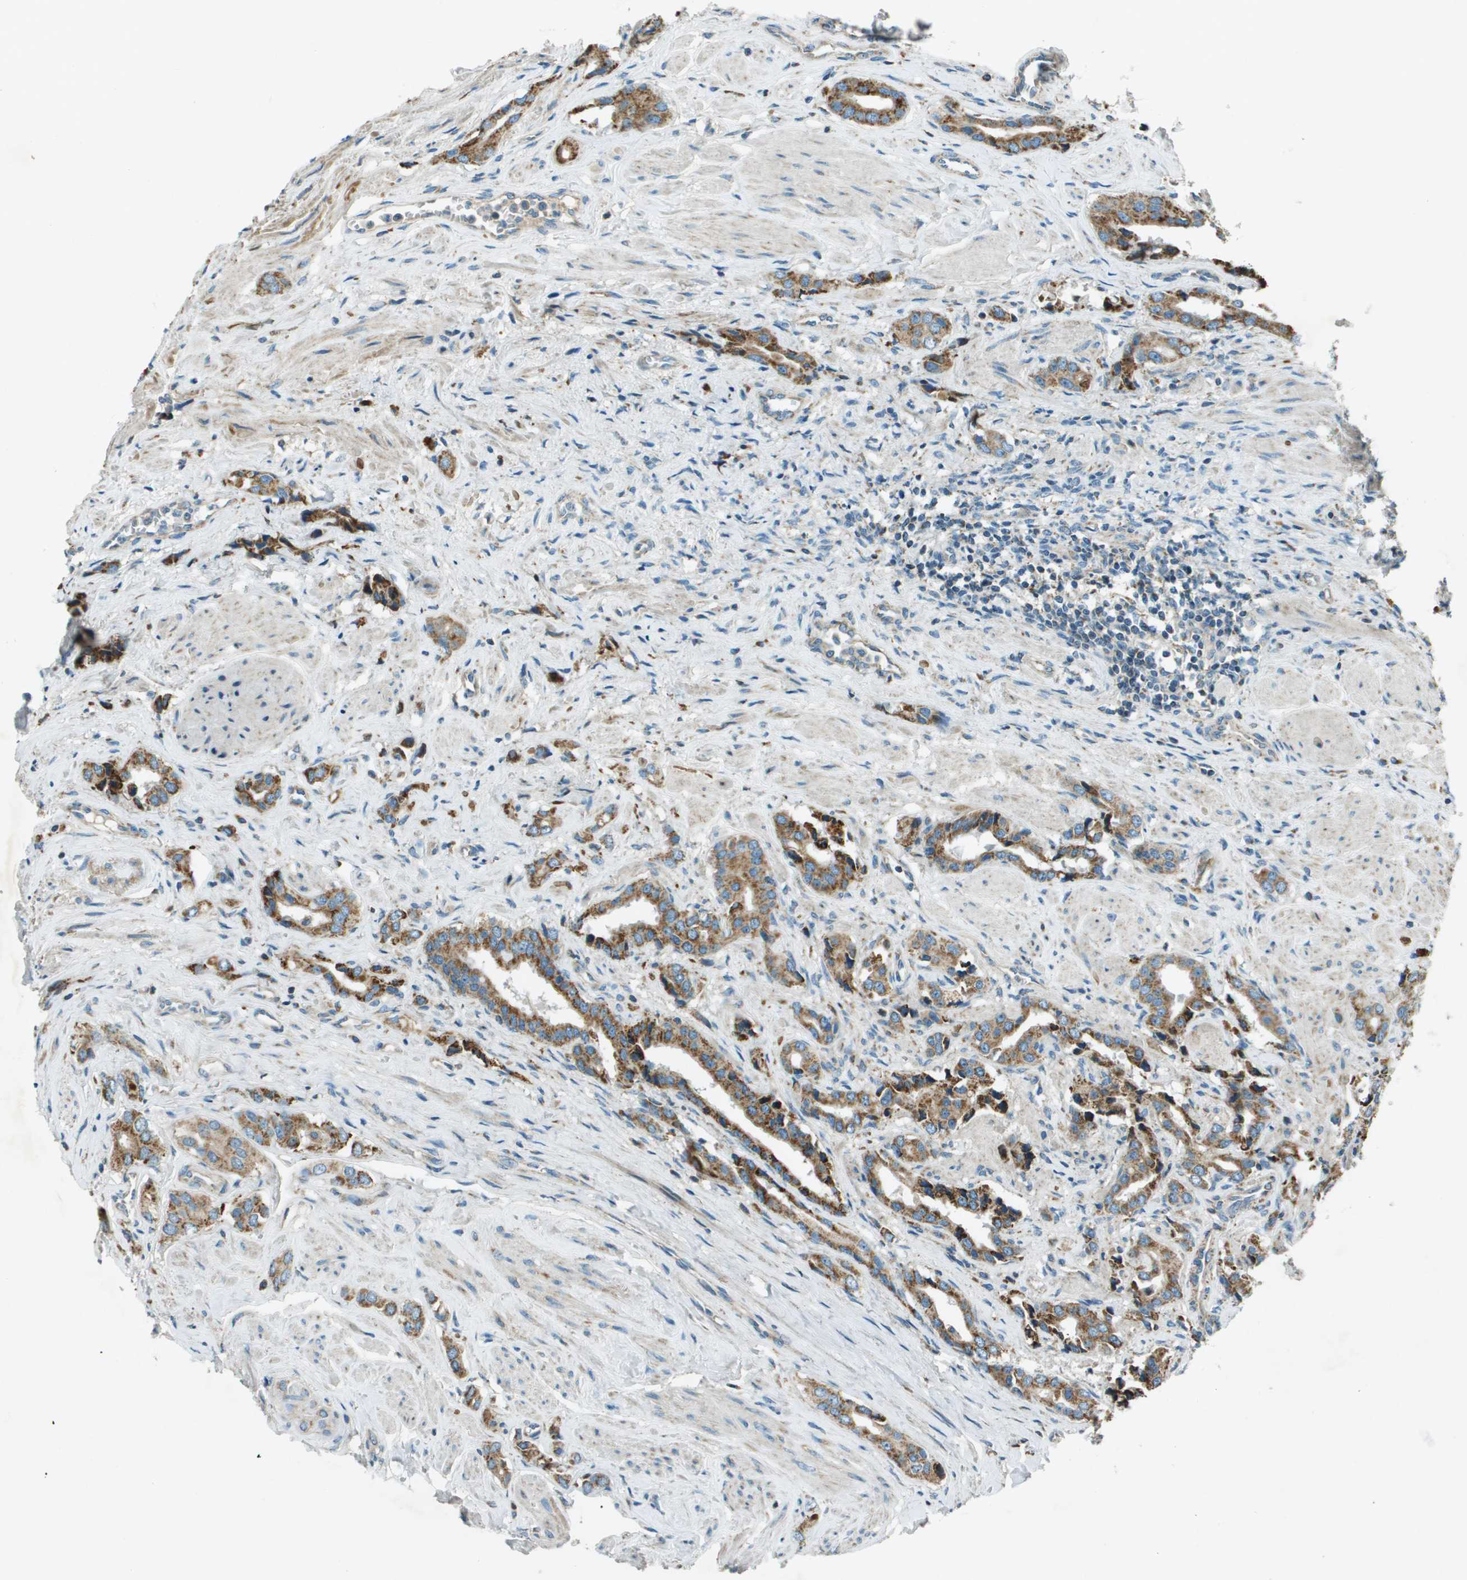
{"staining": {"intensity": "moderate", "quantity": ">75%", "location": "cytoplasmic/membranous"}, "tissue": "prostate cancer", "cell_type": "Tumor cells", "image_type": "cancer", "snomed": [{"axis": "morphology", "description": "Adenocarcinoma, High grade"}, {"axis": "topography", "description": "Prostate"}], "caption": "The micrograph displays immunohistochemical staining of prostate cancer. There is moderate cytoplasmic/membranous expression is present in about >75% of tumor cells. The protein of interest is stained brown, and the nuclei are stained in blue (DAB (3,3'-diaminobenzidine) IHC with brightfield microscopy, high magnification).", "gene": "MIGA1", "patient": {"sex": "male", "age": 52}}